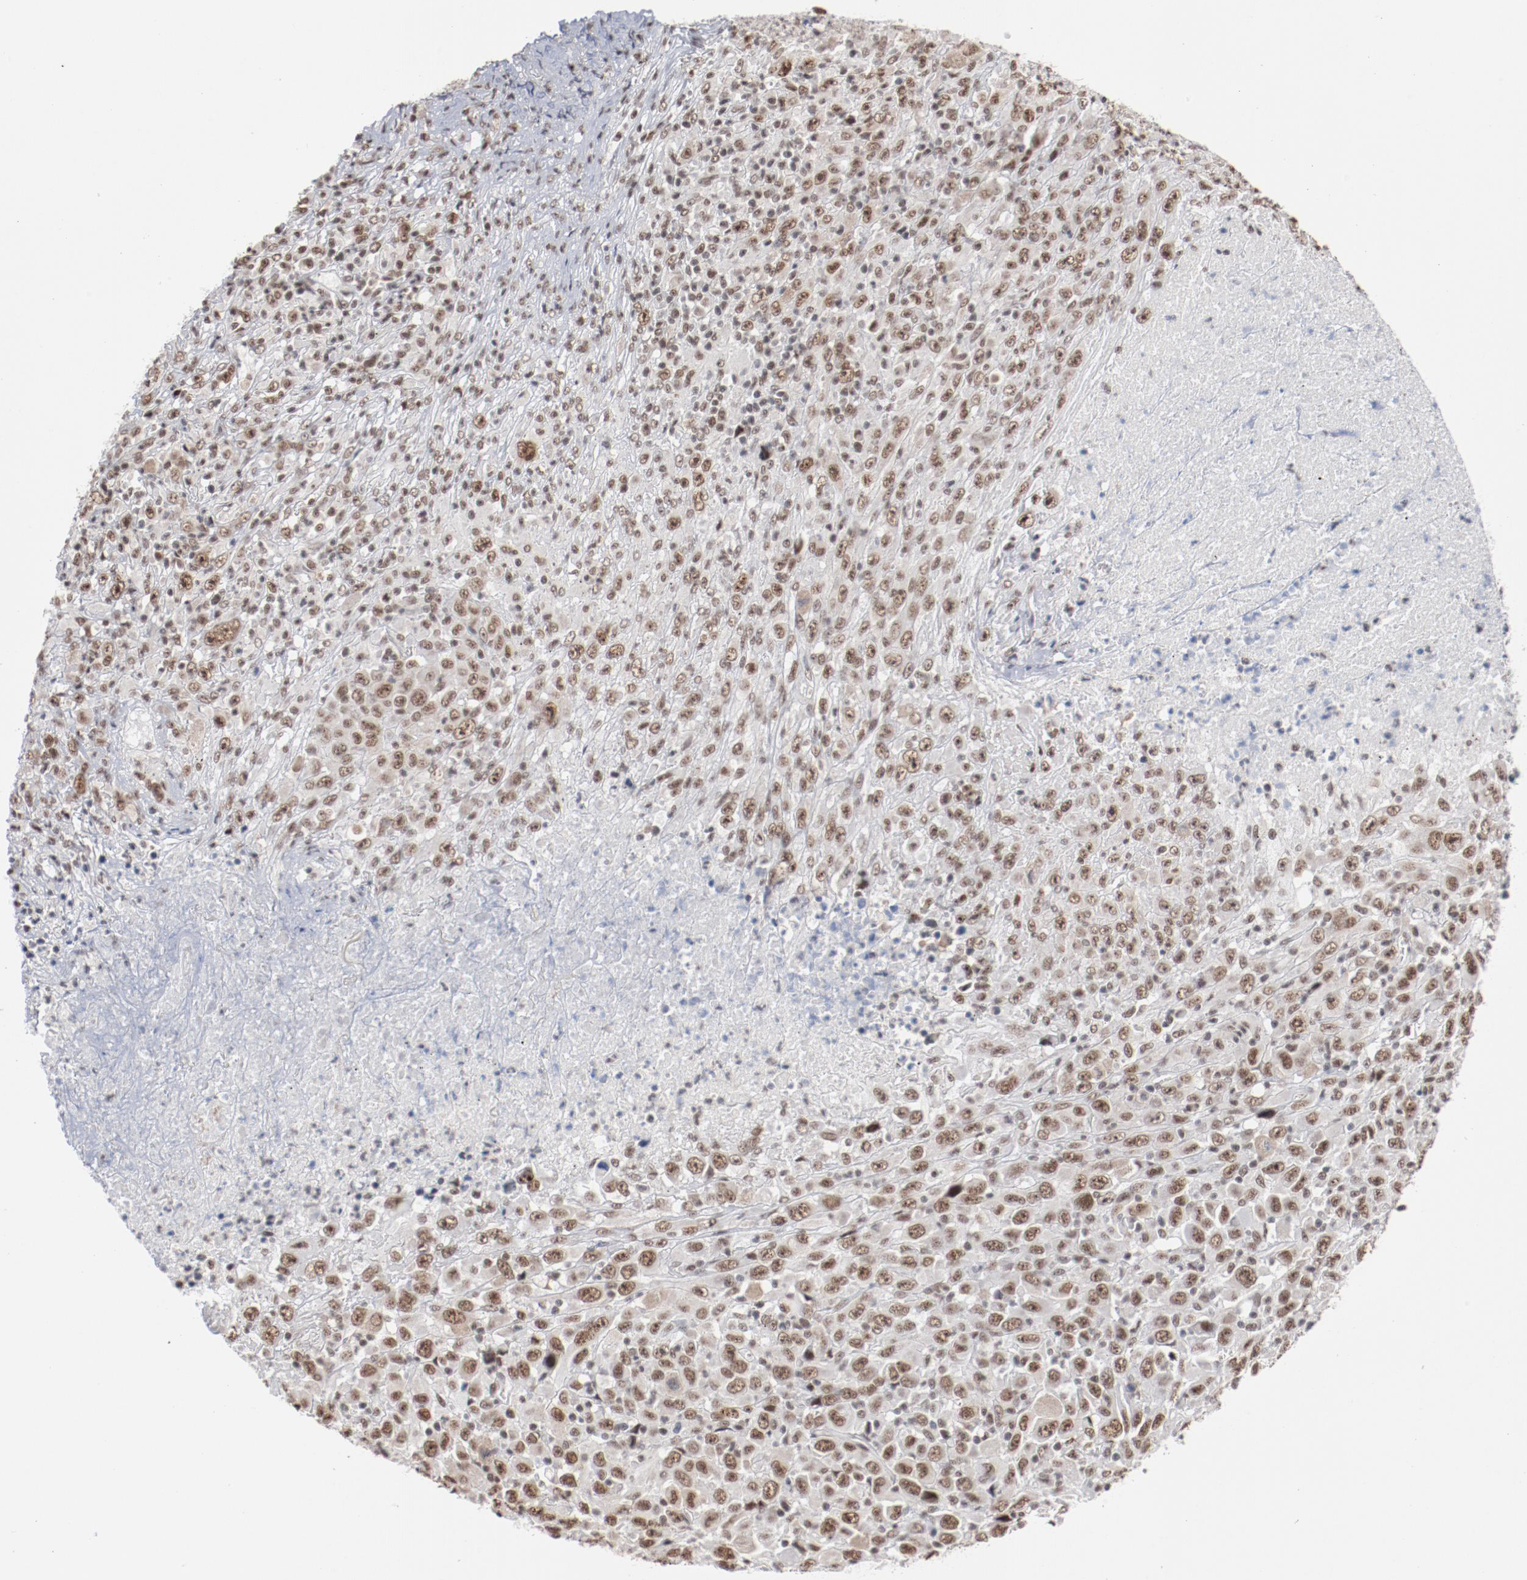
{"staining": {"intensity": "moderate", "quantity": ">75%", "location": "cytoplasmic/membranous,nuclear"}, "tissue": "melanoma", "cell_type": "Tumor cells", "image_type": "cancer", "snomed": [{"axis": "morphology", "description": "Malignant melanoma, Metastatic site"}, {"axis": "topography", "description": "Skin"}], "caption": "Brown immunohistochemical staining in human melanoma displays moderate cytoplasmic/membranous and nuclear positivity in approximately >75% of tumor cells.", "gene": "BUB3", "patient": {"sex": "female", "age": 56}}